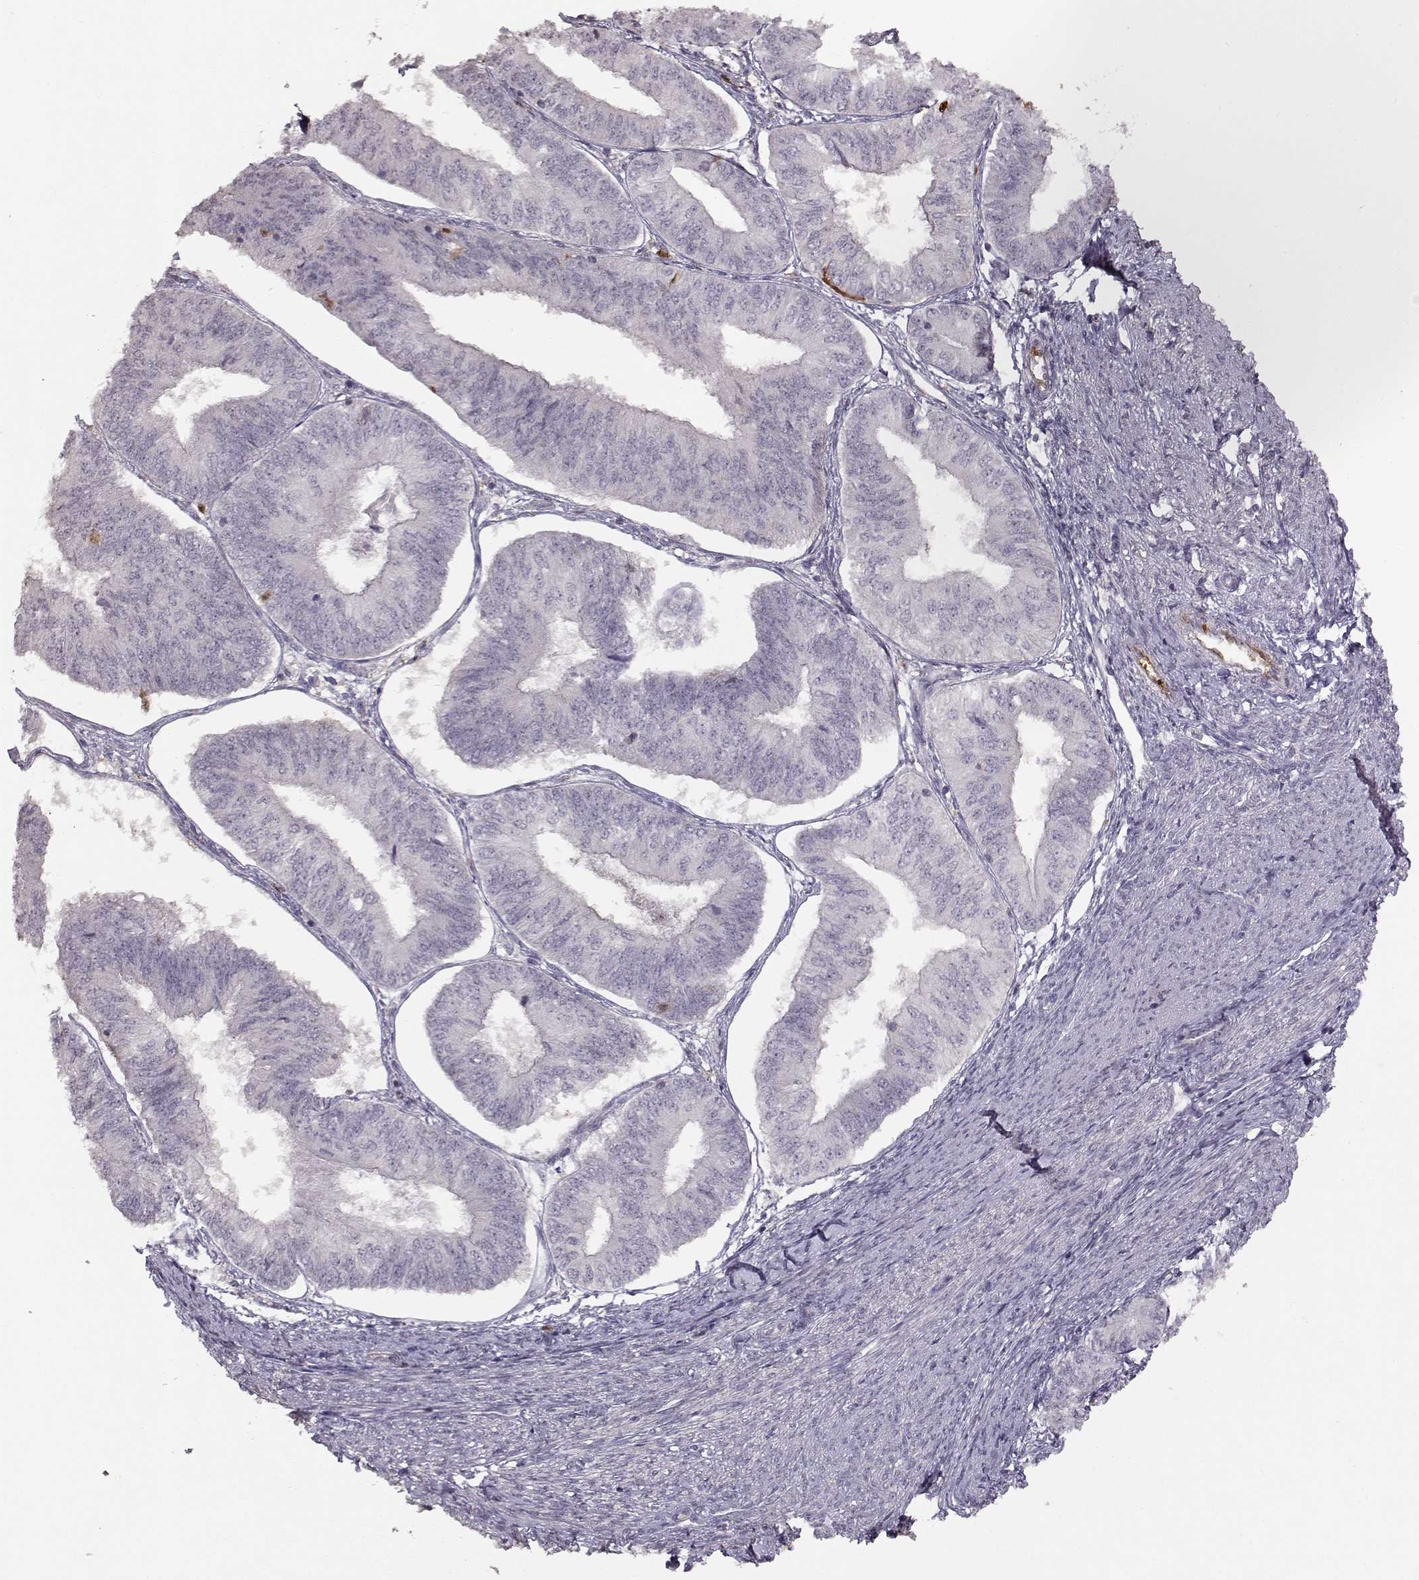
{"staining": {"intensity": "negative", "quantity": "none", "location": "none"}, "tissue": "endometrial cancer", "cell_type": "Tumor cells", "image_type": "cancer", "snomed": [{"axis": "morphology", "description": "Adenocarcinoma, NOS"}, {"axis": "topography", "description": "Endometrium"}], "caption": "Human endometrial cancer (adenocarcinoma) stained for a protein using immunohistochemistry (IHC) exhibits no expression in tumor cells.", "gene": "S100B", "patient": {"sex": "female", "age": 58}}